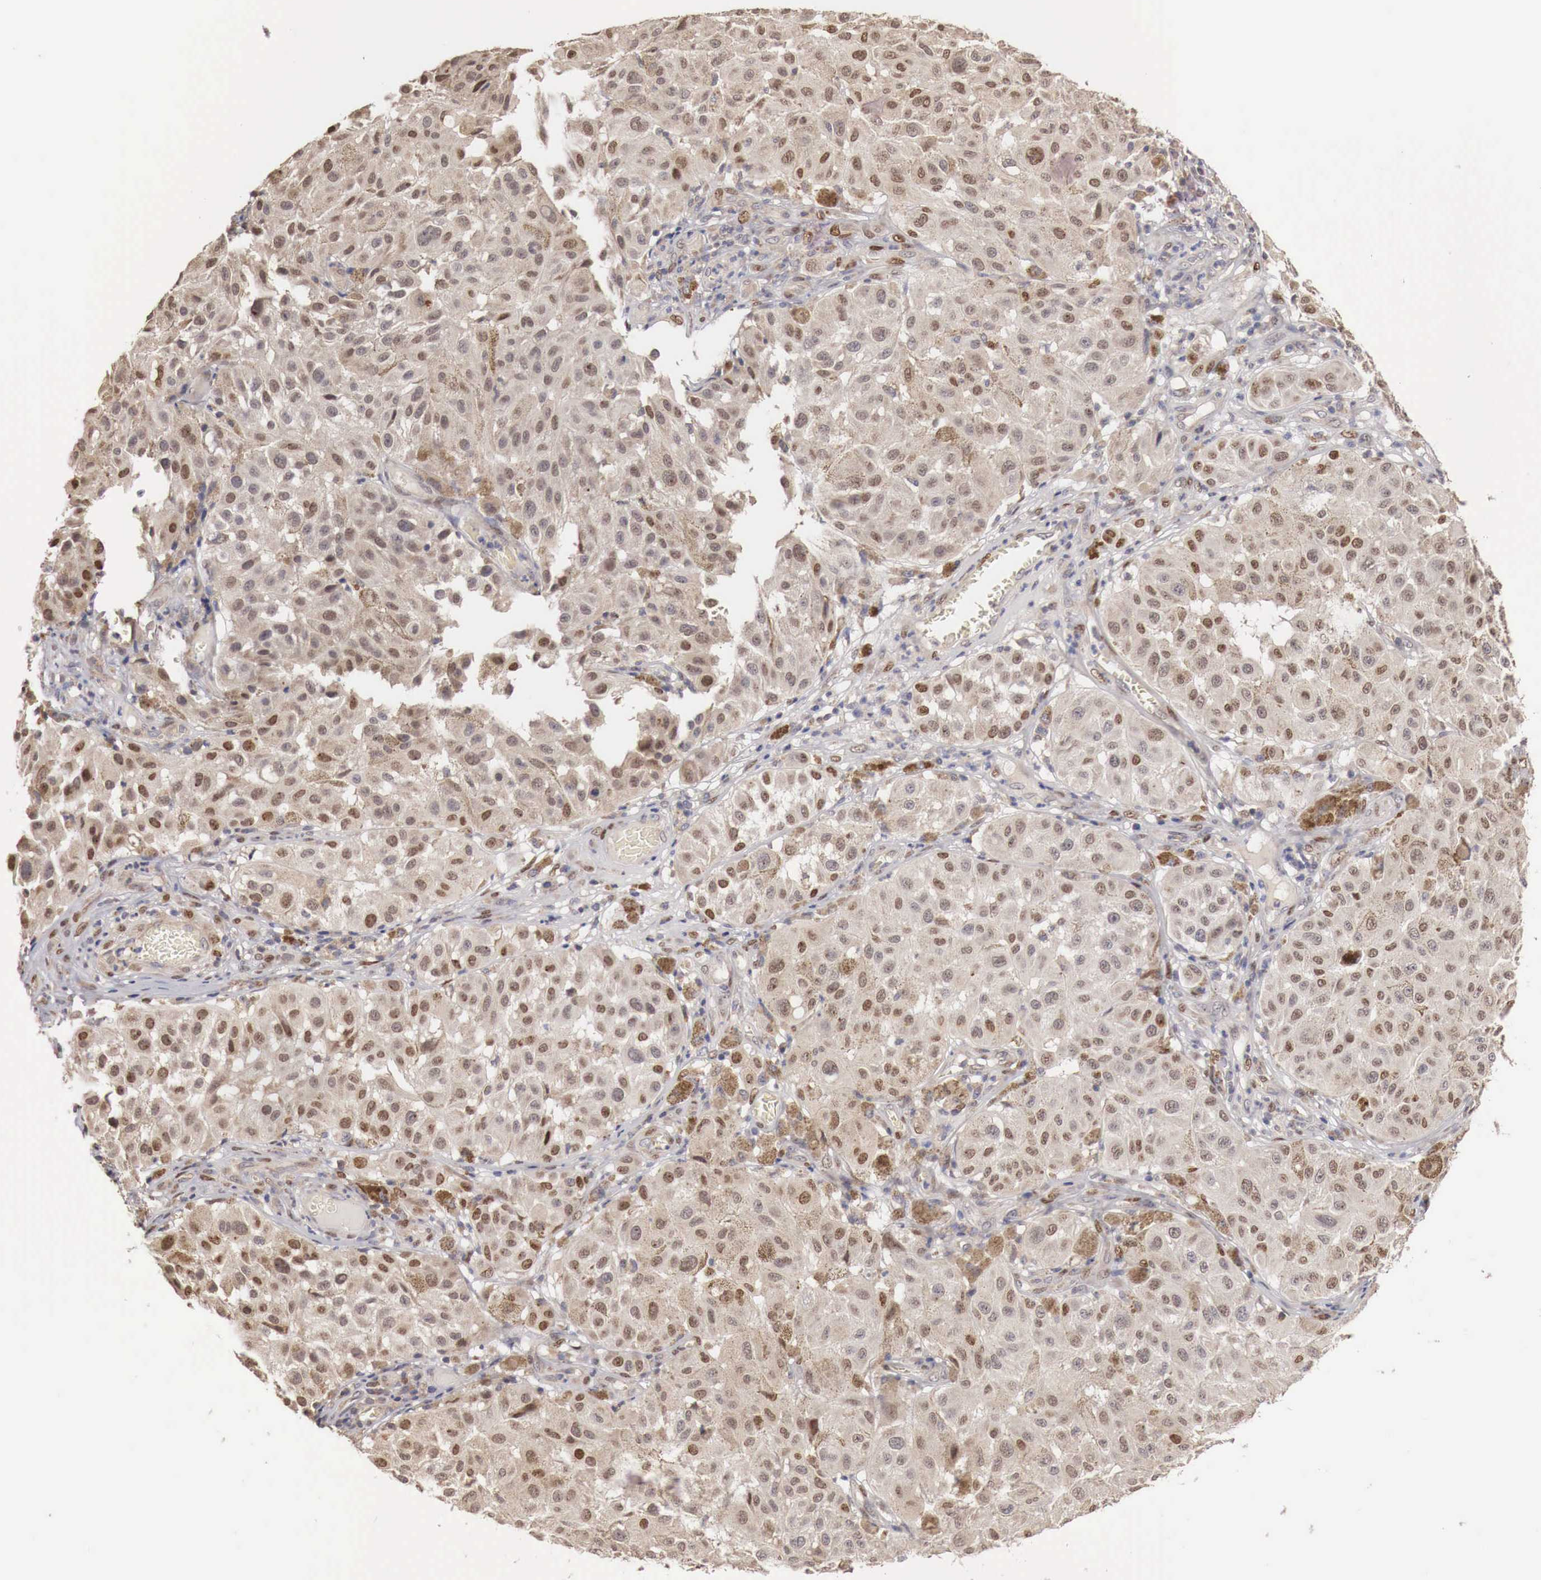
{"staining": {"intensity": "moderate", "quantity": "<25%", "location": "nuclear"}, "tissue": "melanoma", "cell_type": "Tumor cells", "image_type": "cancer", "snomed": [{"axis": "morphology", "description": "Malignant melanoma, NOS"}, {"axis": "topography", "description": "Skin"}], "caption": "Melanoma stained for a protein demonstrates moderate nuclear positivity in tumor cells.", "gene": "KHDRBS2", "patient": {"sex": "female", "age": 64}}